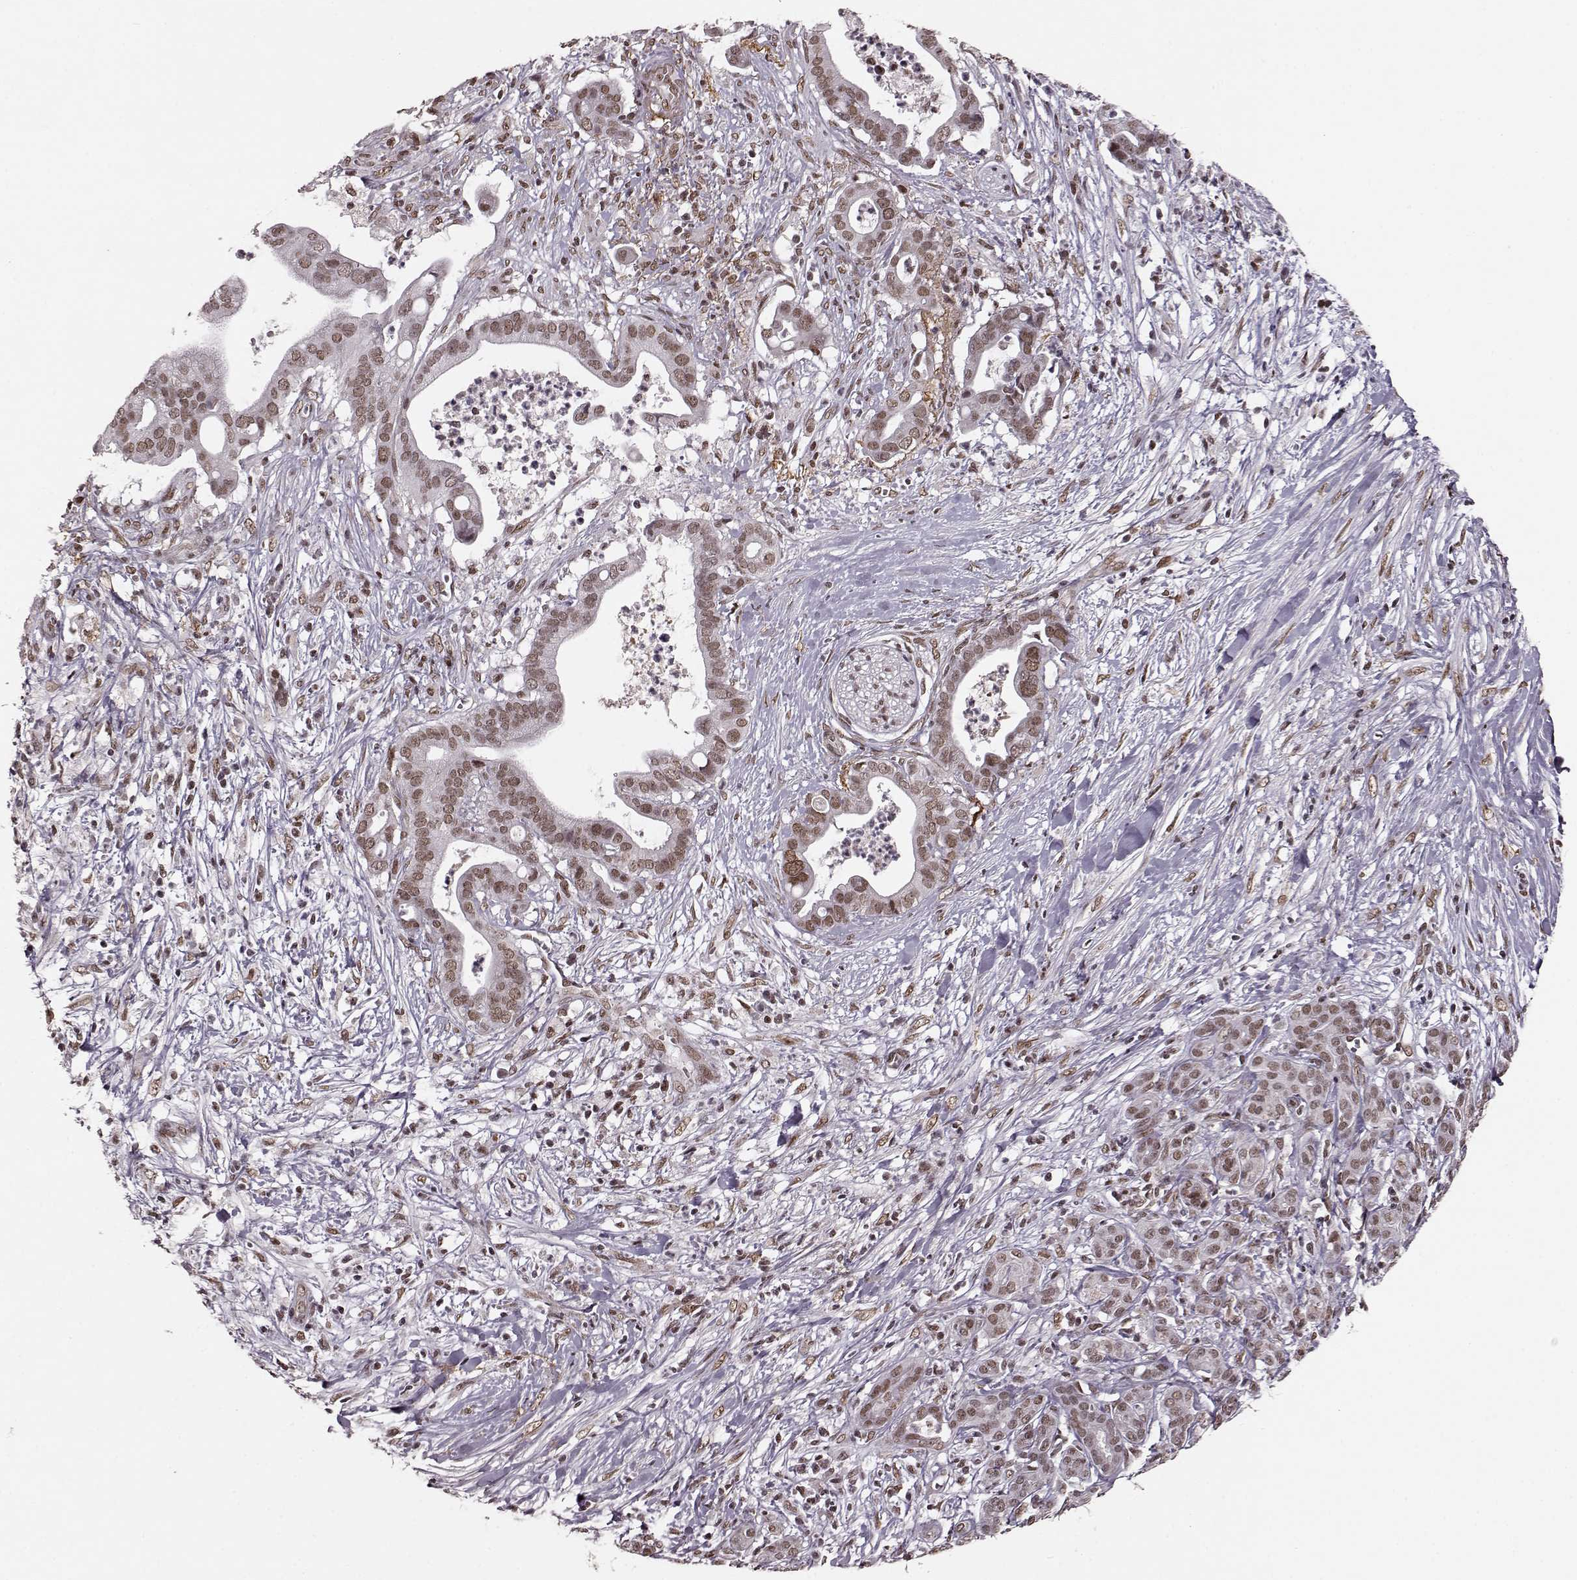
{"staining": {"intensity": "weak", "quantity": ">75%", "location": "nuclear"}, "tissue": "pancreatic cancer", "cell_type": "Tumor cells", "image_type": "cancer", "snomed": [{"axis": "morphology", "description": "Adenocarcinoma, NOS"}, {"axis": "topography", "description": "Pancreas"}], "caption": "Immunohistochemistry (IHC) (DAB) staining of adenocarcinoma (pancreatic) displays weak nuclear protein staining in approximately >75% of tumor cells. The protein is shown in brown color, while the nuclei are stained blue.", "gene": "RRAGD", "patient": {"sex": "male", "age": 61}}